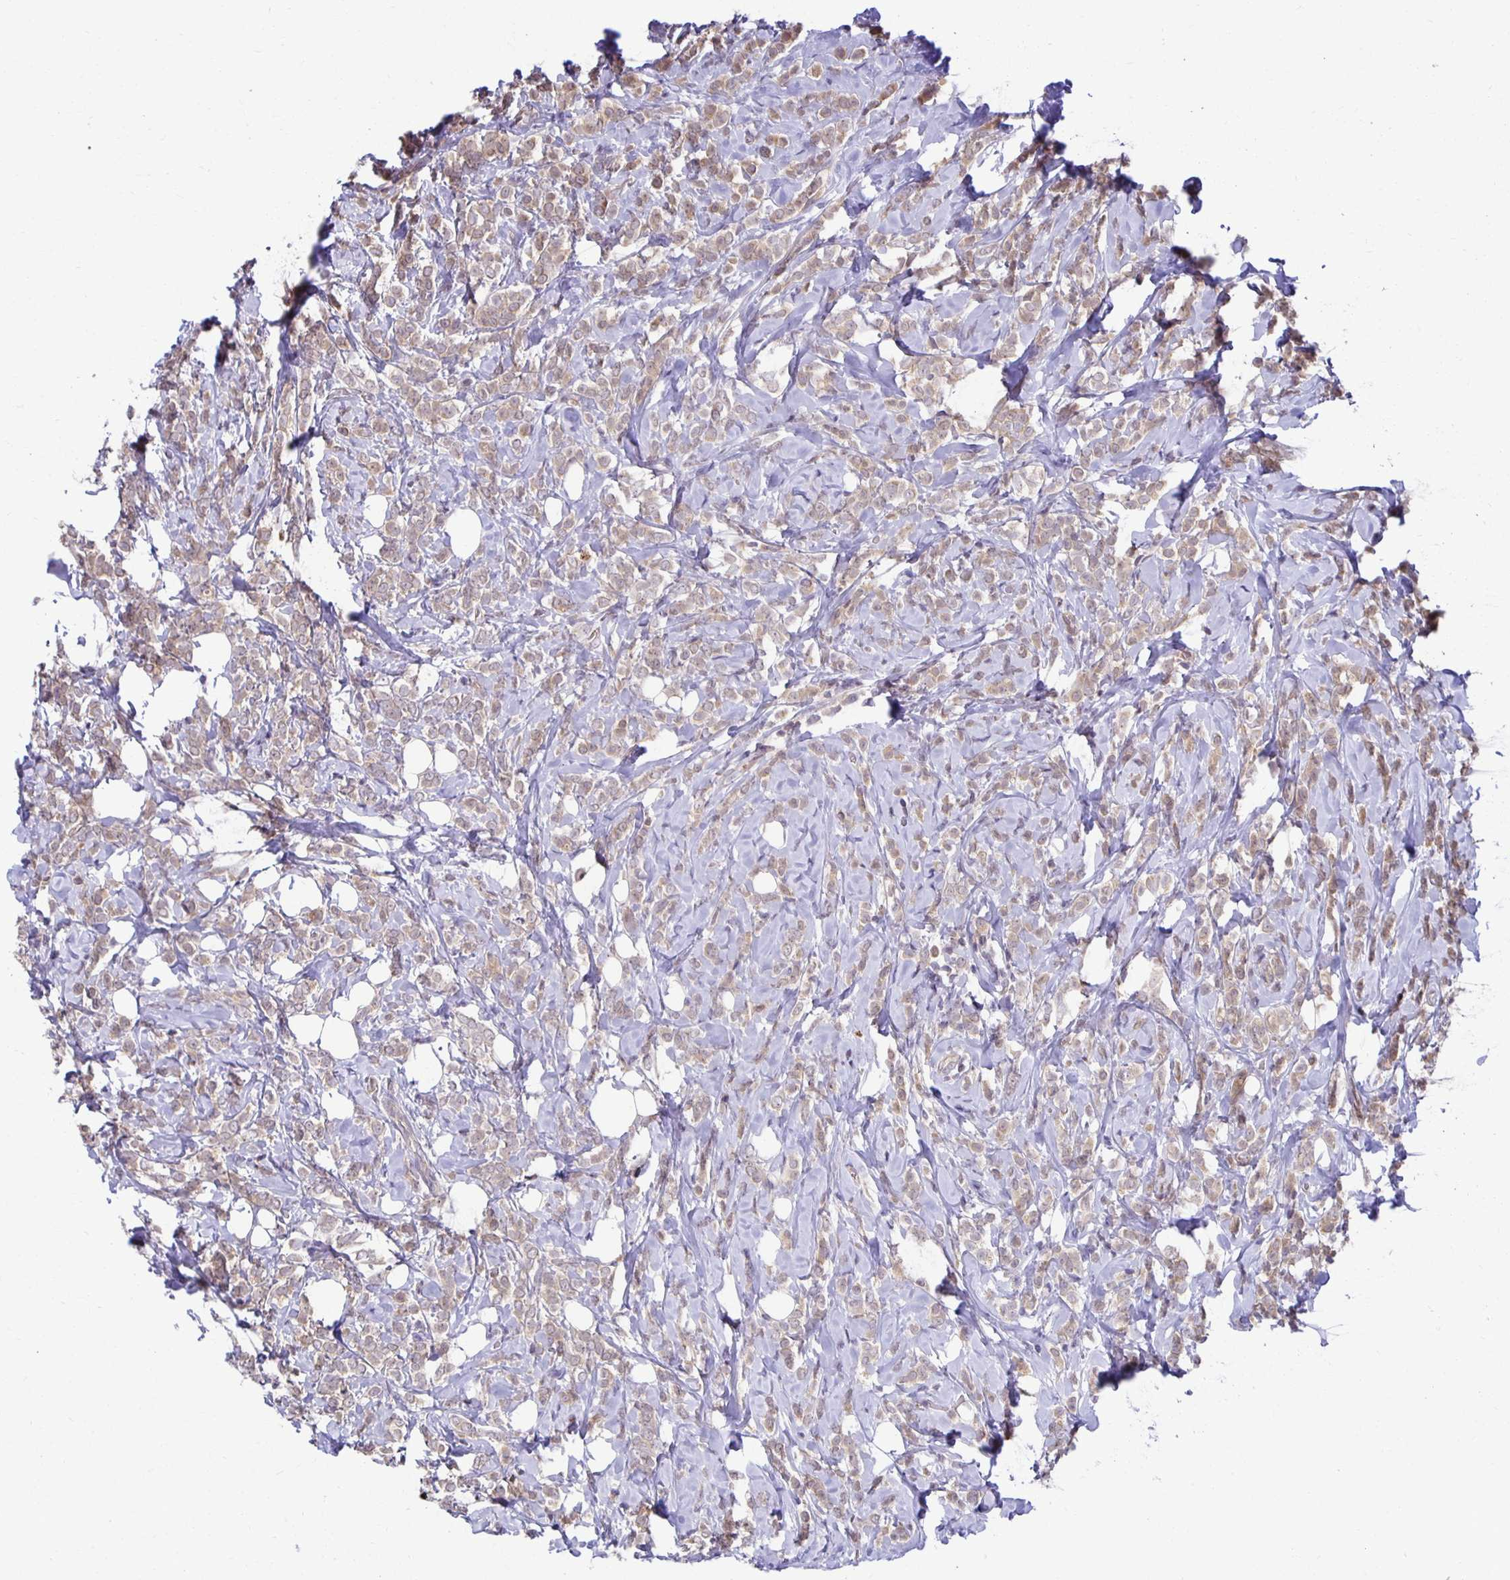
{"staining": {"intensity": "weak", "quantity": ">75%", "location": "cytoplasmic/membranous"}, "tissue": "breast cancer", "cell_type": "Tumor cells", "image_type": "cancer", "snomed": [{"axis": "morphology", "description": "Lobular carcinoma"}, {"axis": "topography", "description": "Breast"}], "caption": "Human breast lobular carcinoma stained with a brown dye displays weak cytoplasmic/membranous positive positivity in approximately >75% of tumor cells.", "gene": "MIEN1", "patient": {"sex": "female", "age": 49}}